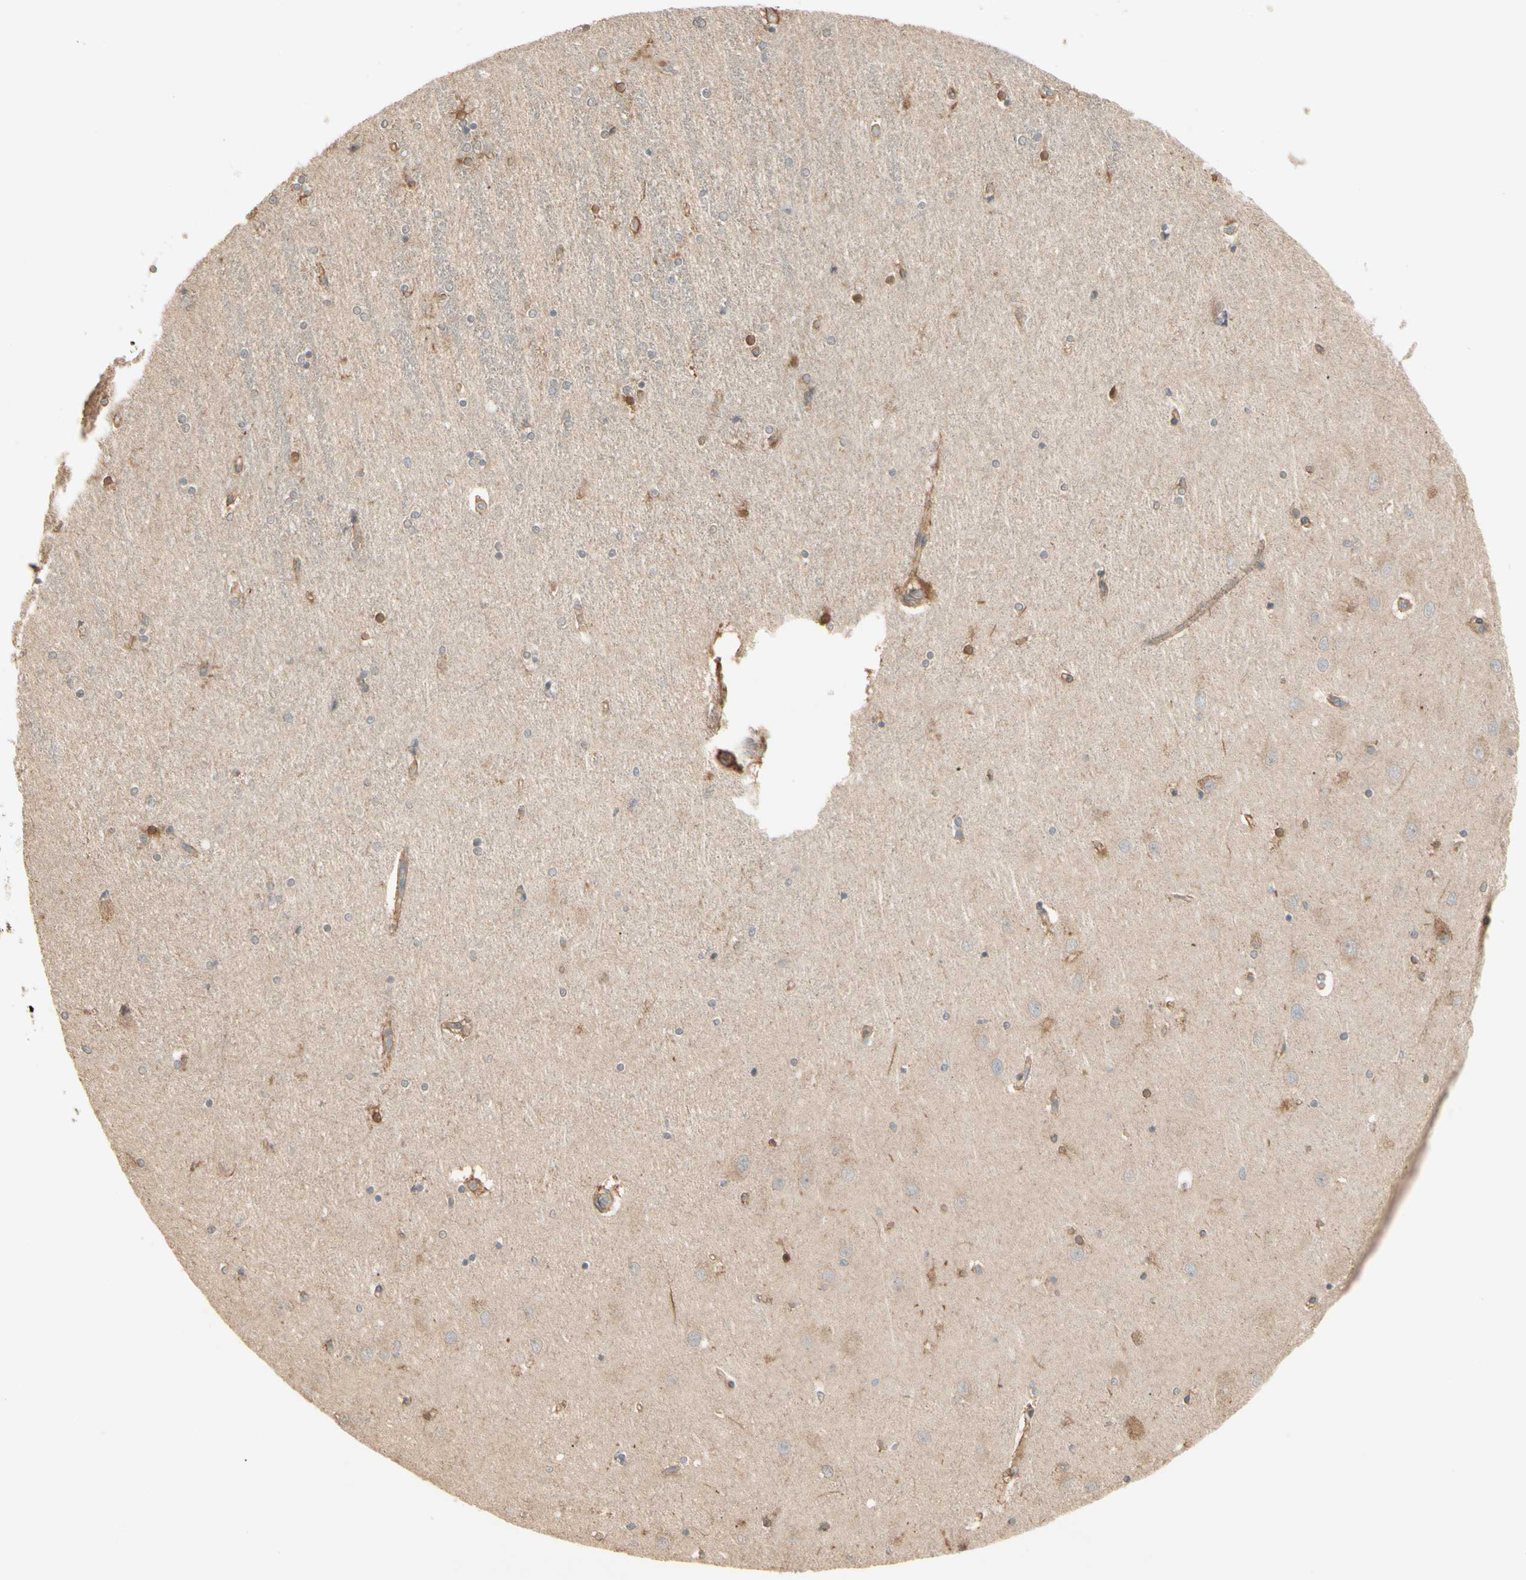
{"staining": {"intensity": "moderate", "quantity": "25%-75%", "location": "cytoplasmic/membranous"}, "tissue": "hippocampus", "cell_type": "Glial cells", "image_type": "normal", "snomed": [{"axis": "morphology", "description": "Normal tissue, NOS"}, {"axis": "topography", "description": "Hippocampus"}], "caption": "Moderate cytoplasmic/membranous positivity for a protein is identified in approximately 25%-75% of glial cells of unremarkable hippocampus using immunohistochemistry (IHC).", "gene": "IRAG1", "patient": {"sex": "female", "age": 54}}